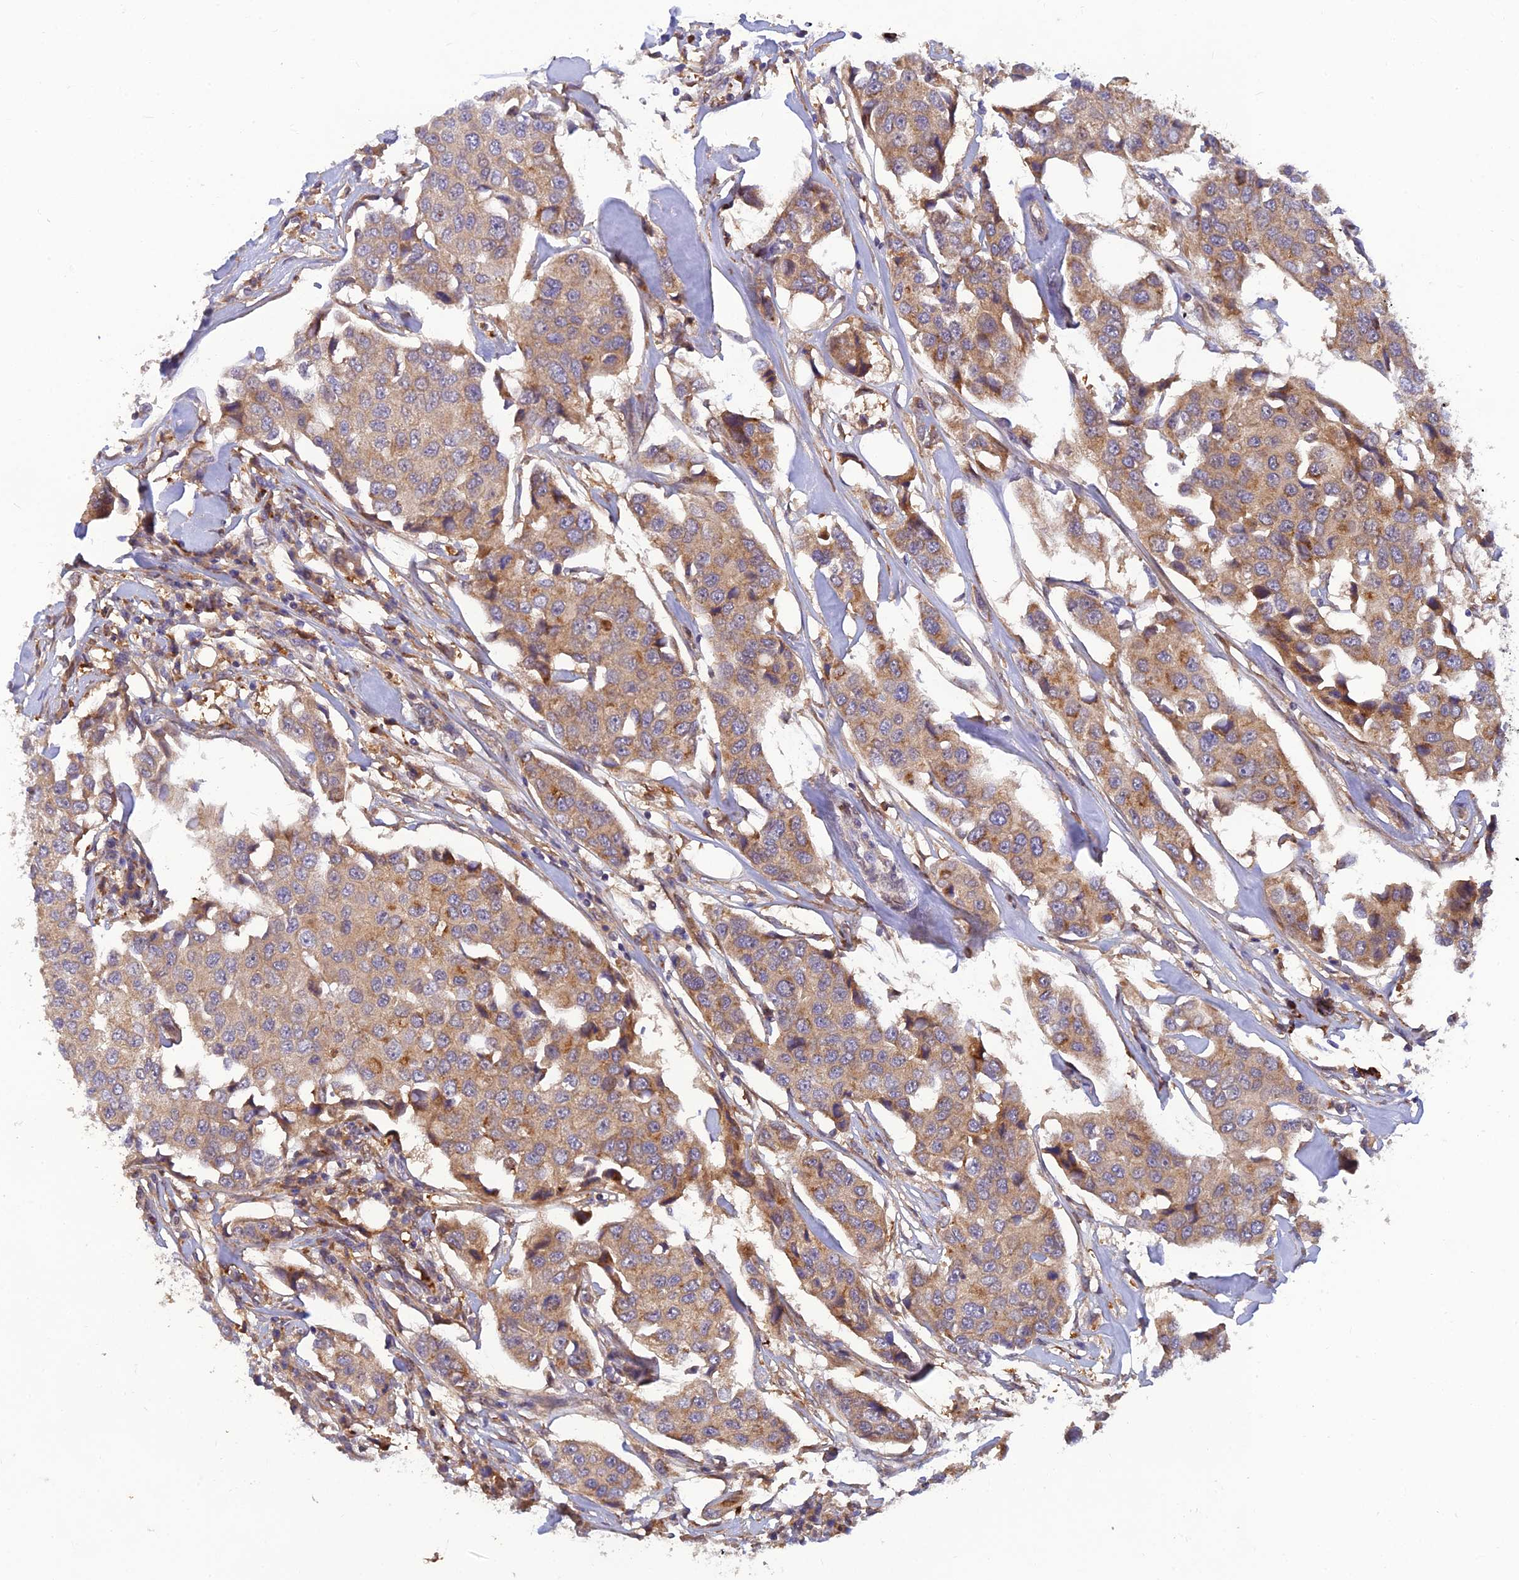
{"staining": {"intensity": "weak", "quantity": "25%-75%", "location": "cytoplasmic/membranous"}, "tissue": "breast cancer", "cell_type": "Tumor cells", "image_type": "cancer", "snomed": [{"axis": "morphology", "description": "Duct carcinoma"}, {"axis": "topography", "description": "Breast"}], "caption": "The micrograph demonstrates staining of breast cancer, revealing weak cytoplasmic/membranous protein positivity (brown color) within tumor cells.", "gene": "FAM151B", "patient": {"sex": "female", "age": 80}}